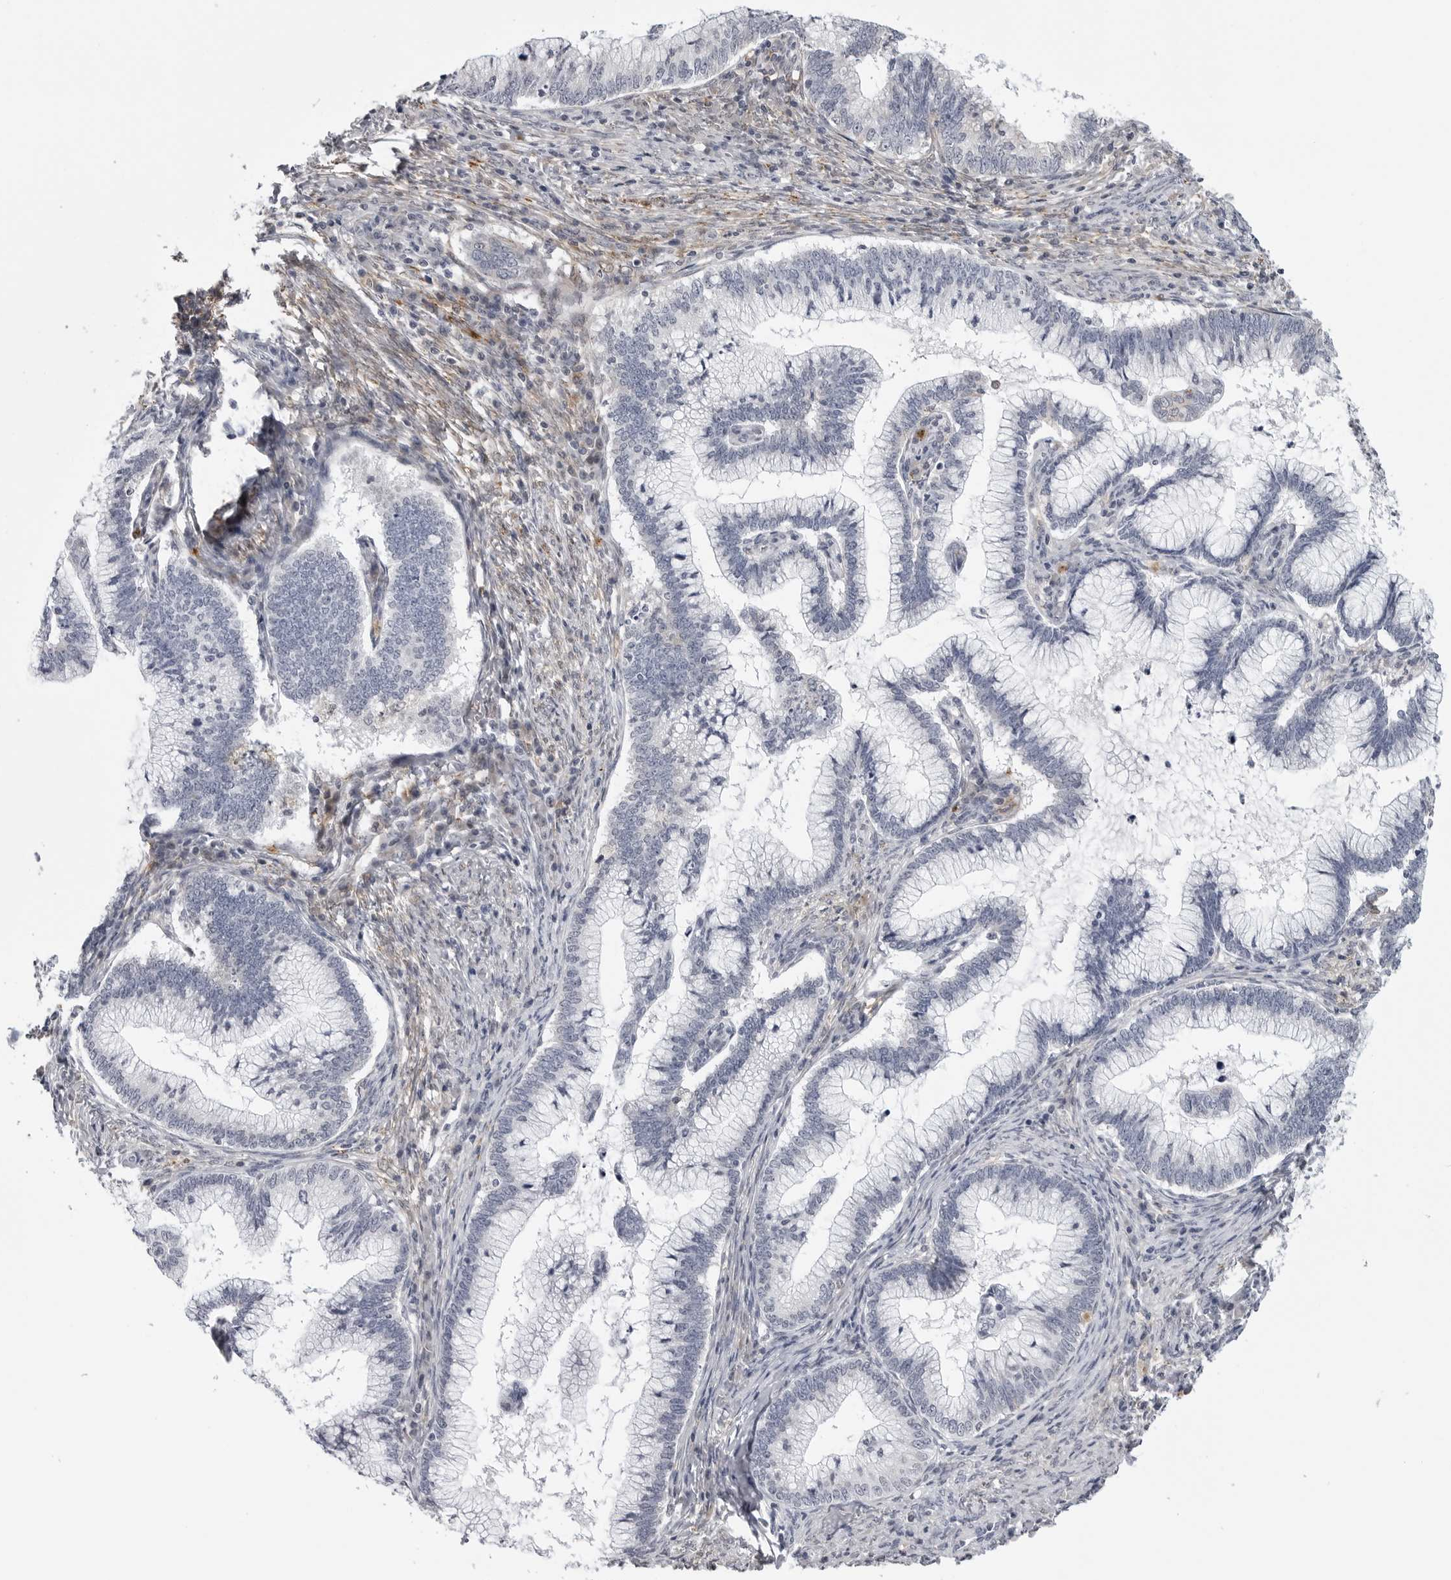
{"staining": {"intensity": "negative", "quantity": "none", "location": "none"}, "tissue": "cervical cancer", "cell_type": "Tumor cells", "image_type": "cancer", "snomed": [{"axis": "morphology", "description": "Adenocarcinoma, NOS"}, {"axis": "topography", "description": "Cervix"}], "caption": "Histopathology image shows no protein expression in tumor cells of cervical cancer tissue. Nuclei are stained in blue.", "gene": "CDK20", "patient": {"sex": "female", "age": 36}}